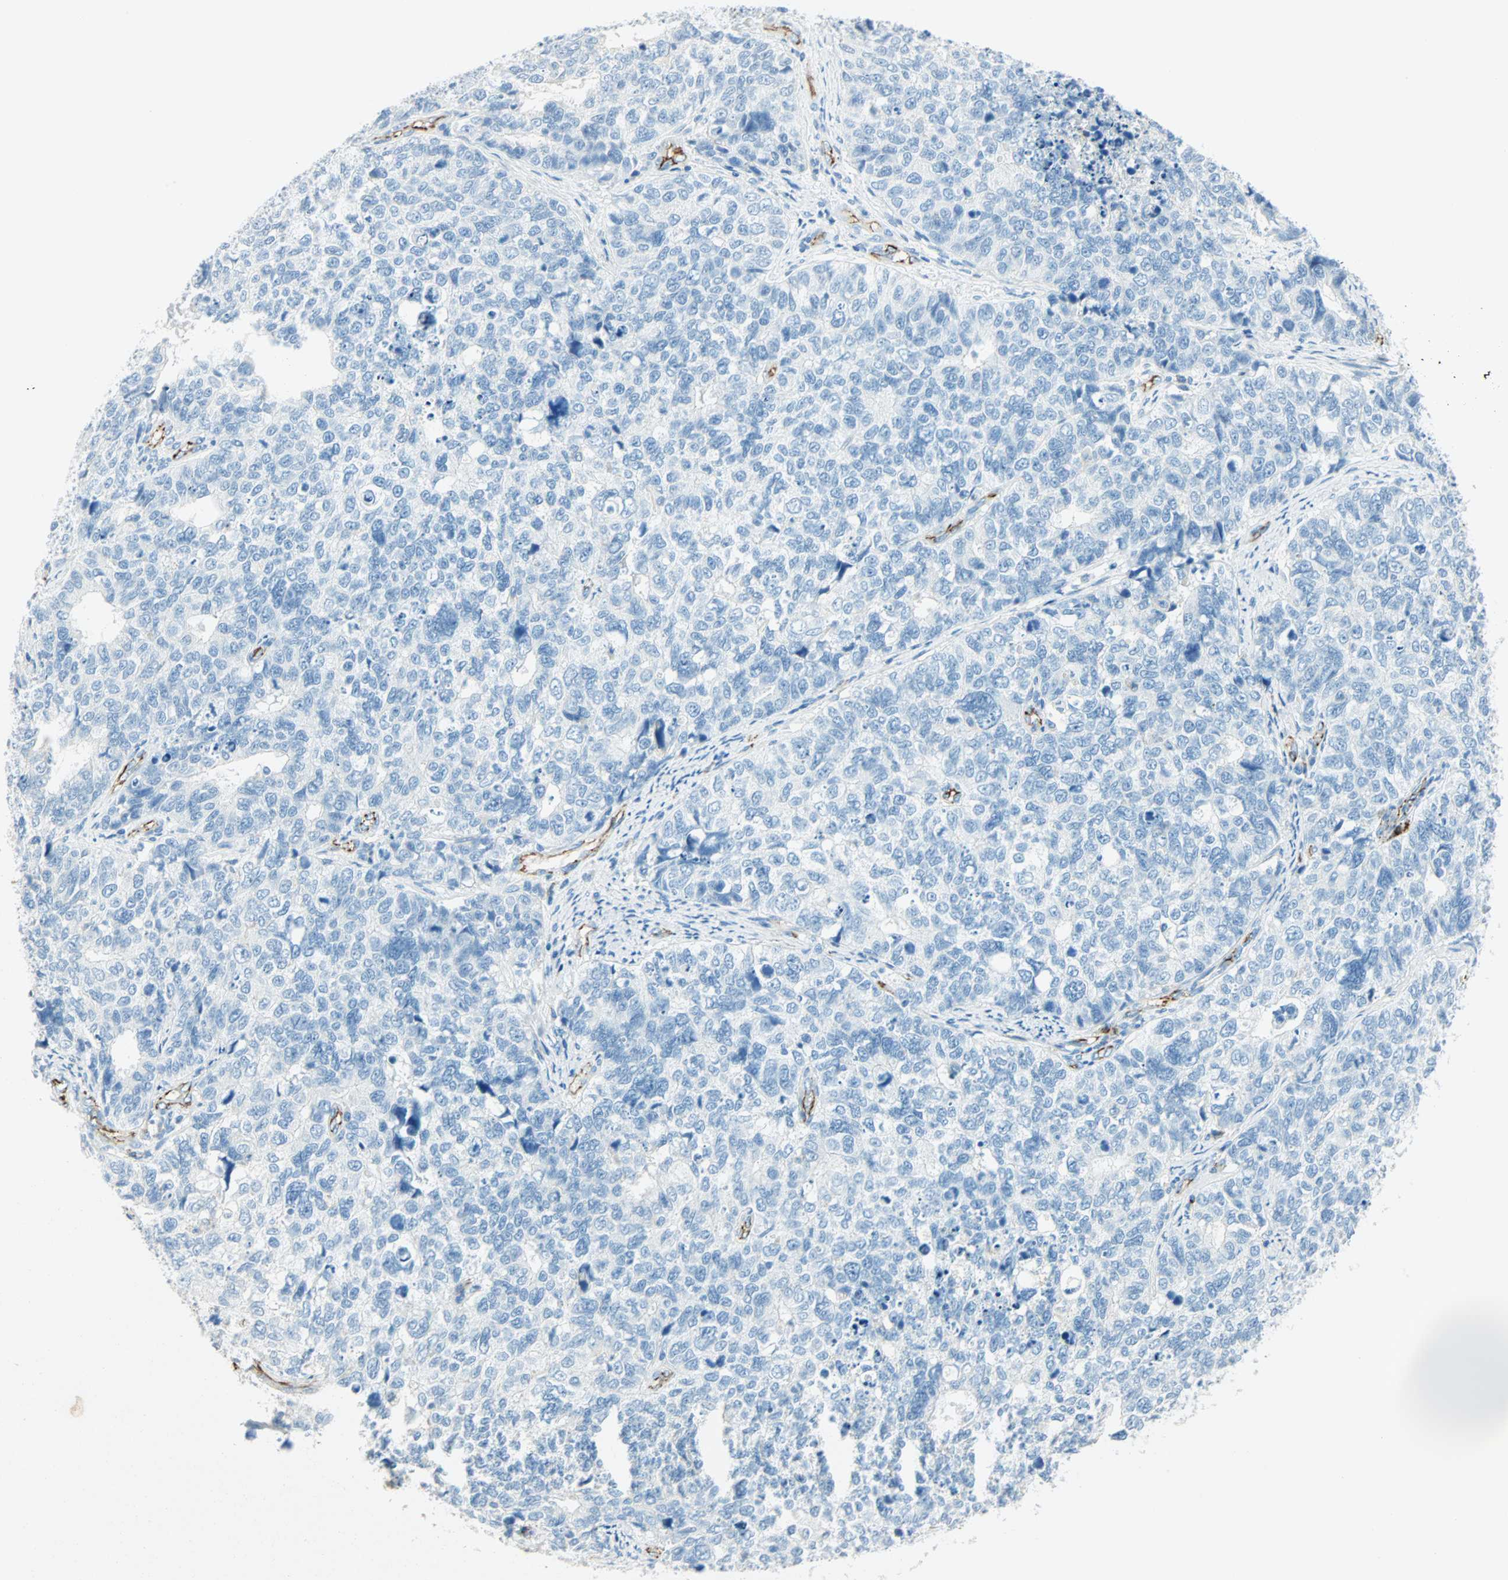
{"staining": {"intensity": "negative", "quantity": "none", "location": "none"}, "tissue": "cervical cancer", "cell_type": "Tumor cells", "image_type": "cancer", "snomed": [{"axis": "morphology", "description": "Squamous cell carcinoma, NOS"}, {"axis": "topography", "description": "Cervix"}], "caption": "The immunohistochemistry (IHC) photomicrograph has no significant staining in tumor cells of cervical cancer (squamous cell carcinoma) tissue.", "gene": "VPS9D1", "patient": {"sex": "female", "age": 63}}